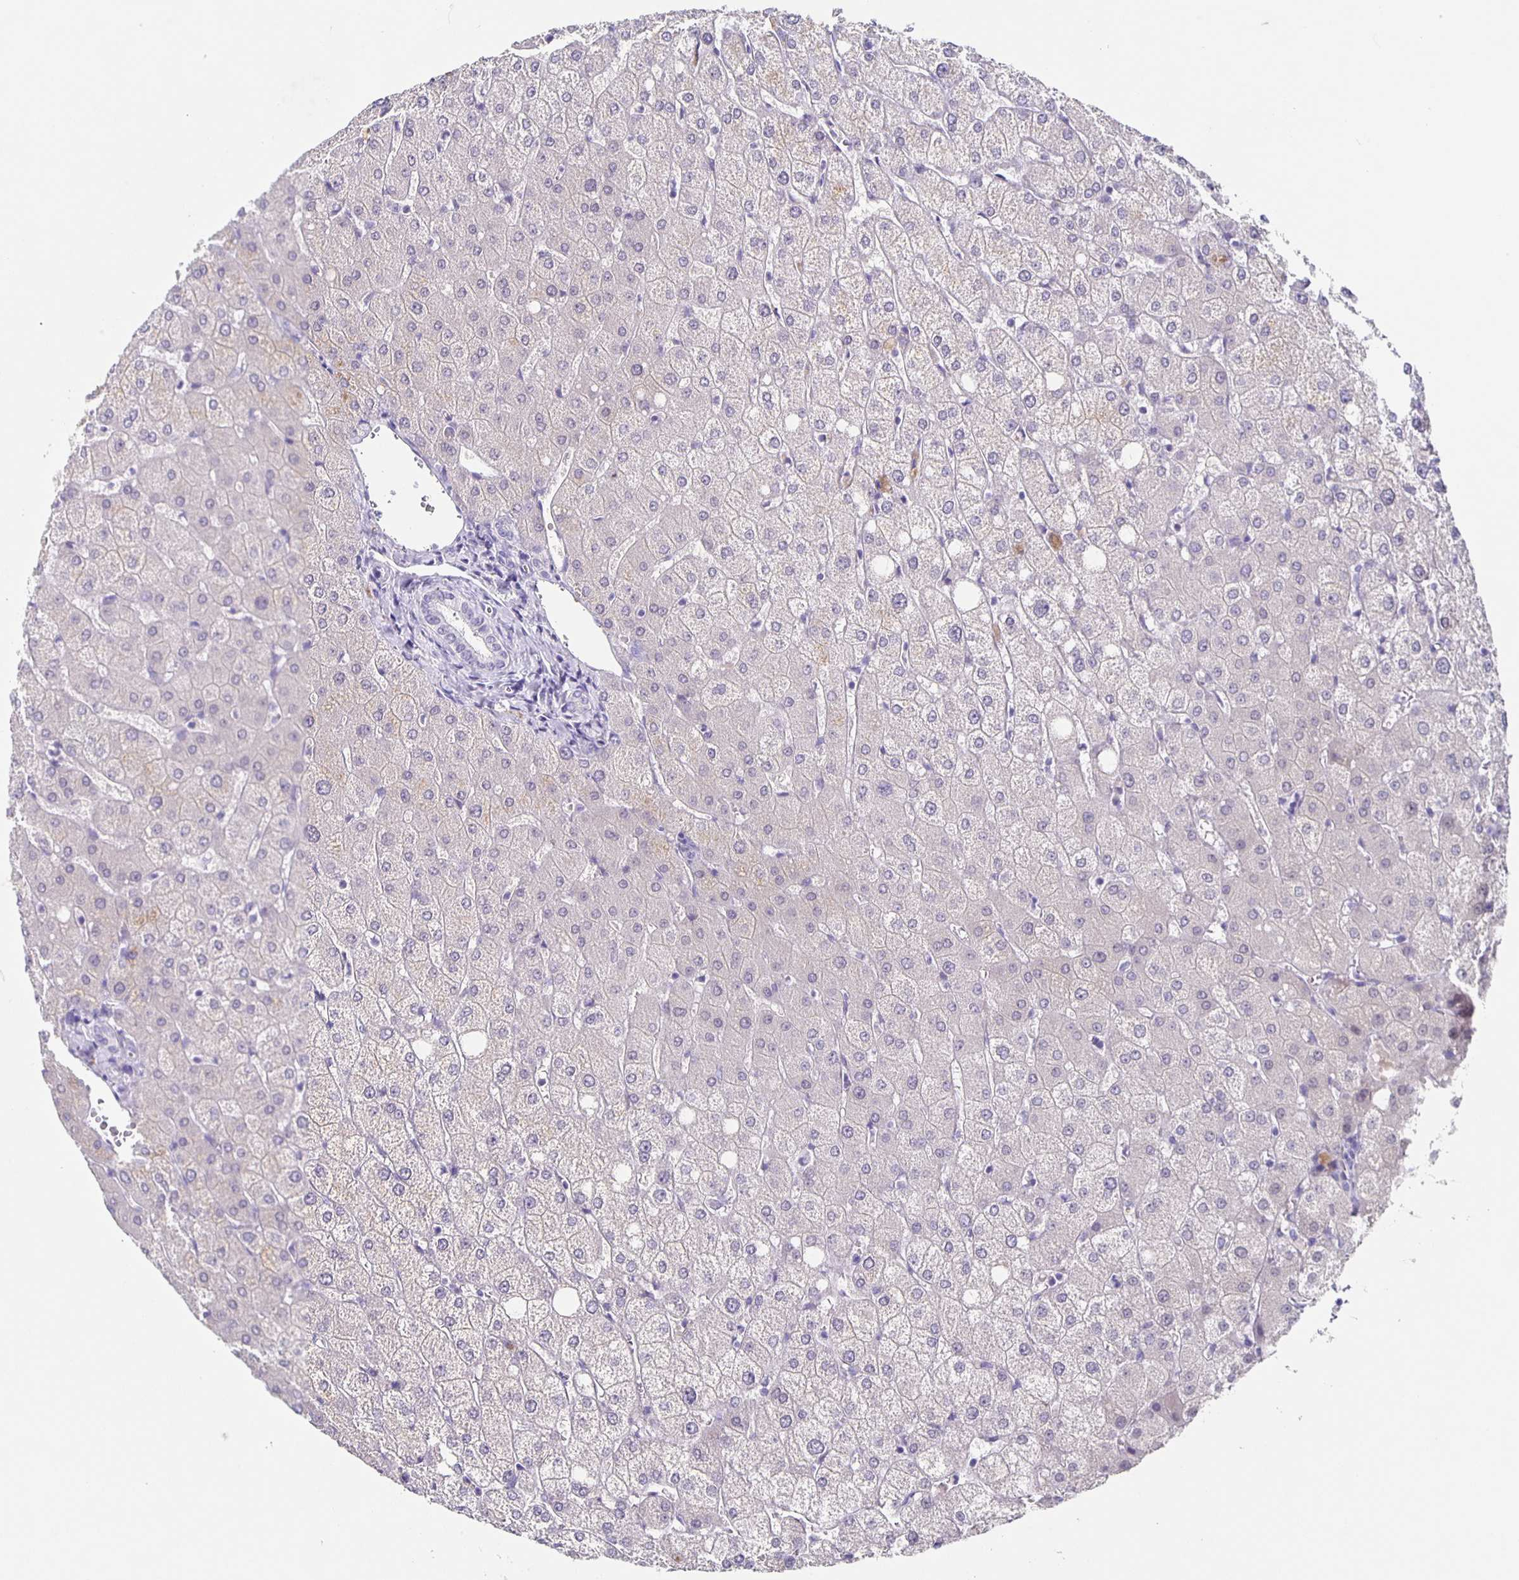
{"staining": {"intensity": "negative", "quantity": "none", "location": "none"}, "tissue": "liver", "cell_type": "Cholangiocytes", "image_type": "normal", "snomed": [{"axis": "morphology", "description": "Normal tissue, NOS"}, {"axis": "topography", "description": "Liver"}], "caption": "IHC of normal human liver exhibits no expression in cholangiocytes. (Stains: DAB immunohistochemistry with hematoxylin counter stain, Microscopy: brightfield microscopy at high magnification).", "gene": "CARNS1", "patient": {"sex": "female", "age": 54}}